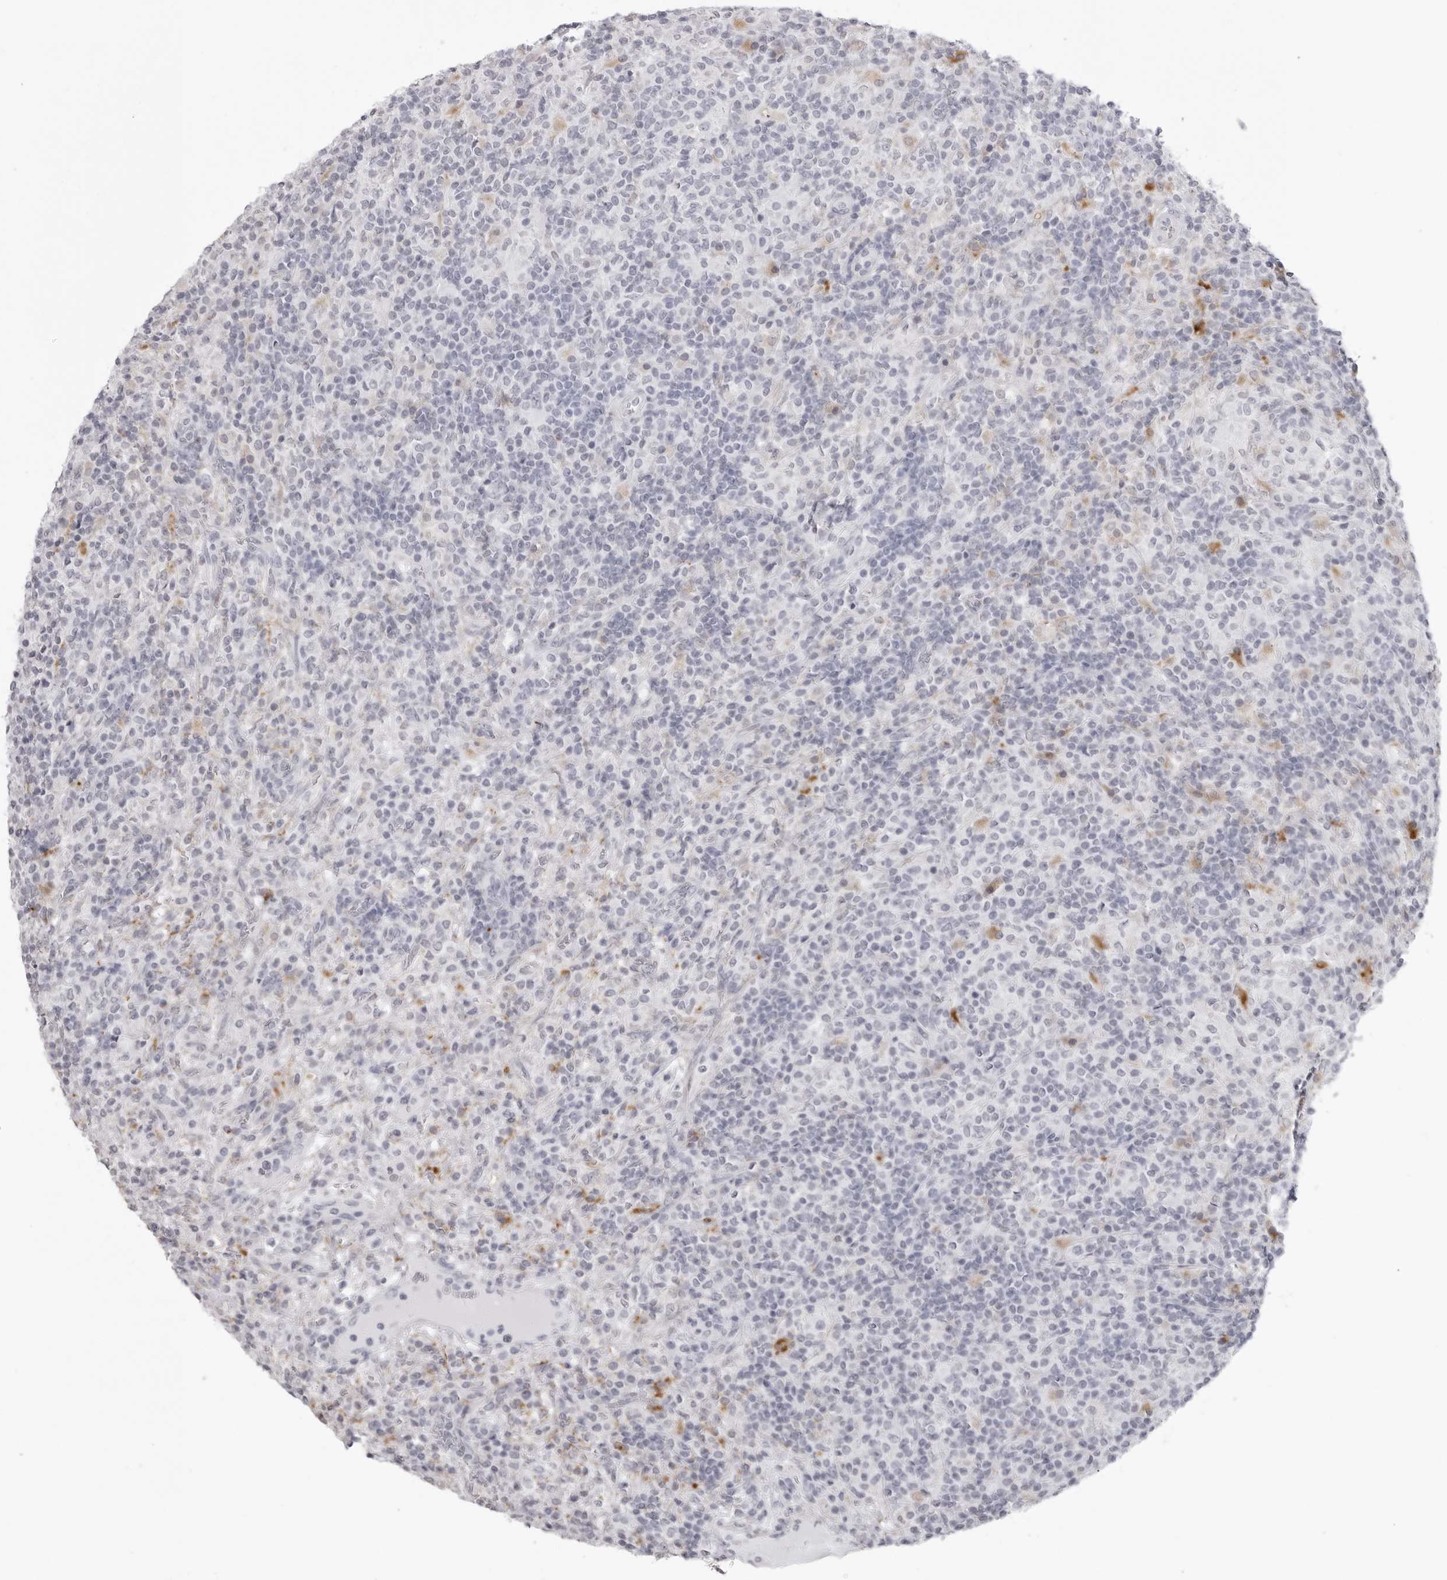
{"staining": {"intensity": "negative", "quantity": "none", "location": "none"}, "tissue": "lymphoma", "cell_type": "Tumor cells", "image_type": "cancer", "snomed": [{"axis": "morphology", "description": "Hodgkin's disease, NOS"}, {"axis": "topography", "description": "Lymph node"}], "caption": "Protein analysis of Hodgkin's disease displays no significant expression in tumor cells.", "gene": "IL25", "patient": {"sex": "male", "age": 70}}